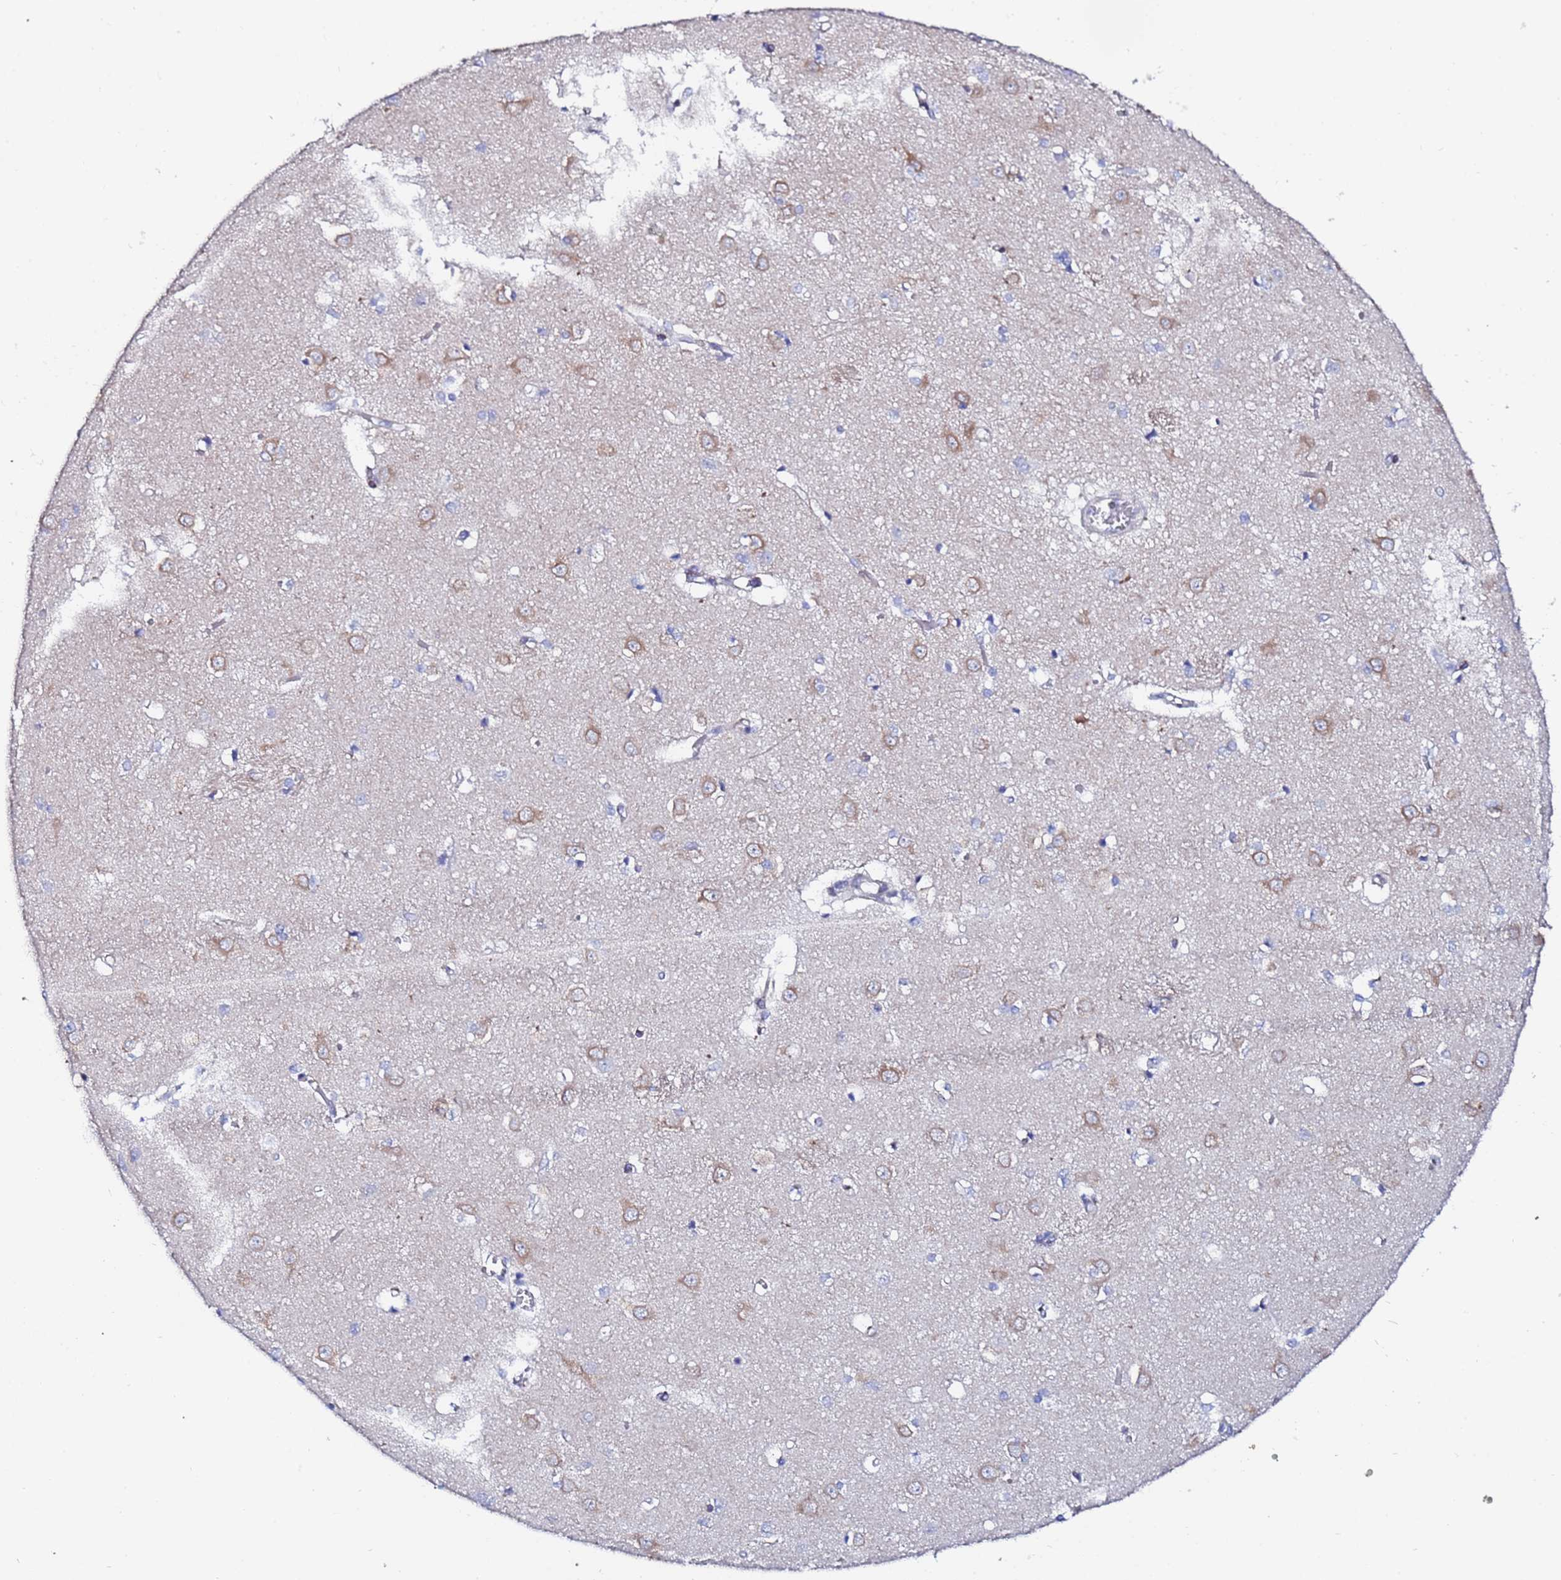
{"staining": {"intensity": "negative", "quantity": "none", "location": "none"}, "tissue": "caudate", "cell_type": "Glial cells", "image_type": "normal", "snomed": [{"axis": "morphology", "description": "Normal tissue, NOS"}, {"axis": "topography", "description": "Lateral ventricle wall"}], "caption": "IHC photomicrograph of benign caudate stained for a protein (brown), which shows no expression in glial cells.", "gene": "ZNF26", "patient": {"sex": "male", "age": 37}}